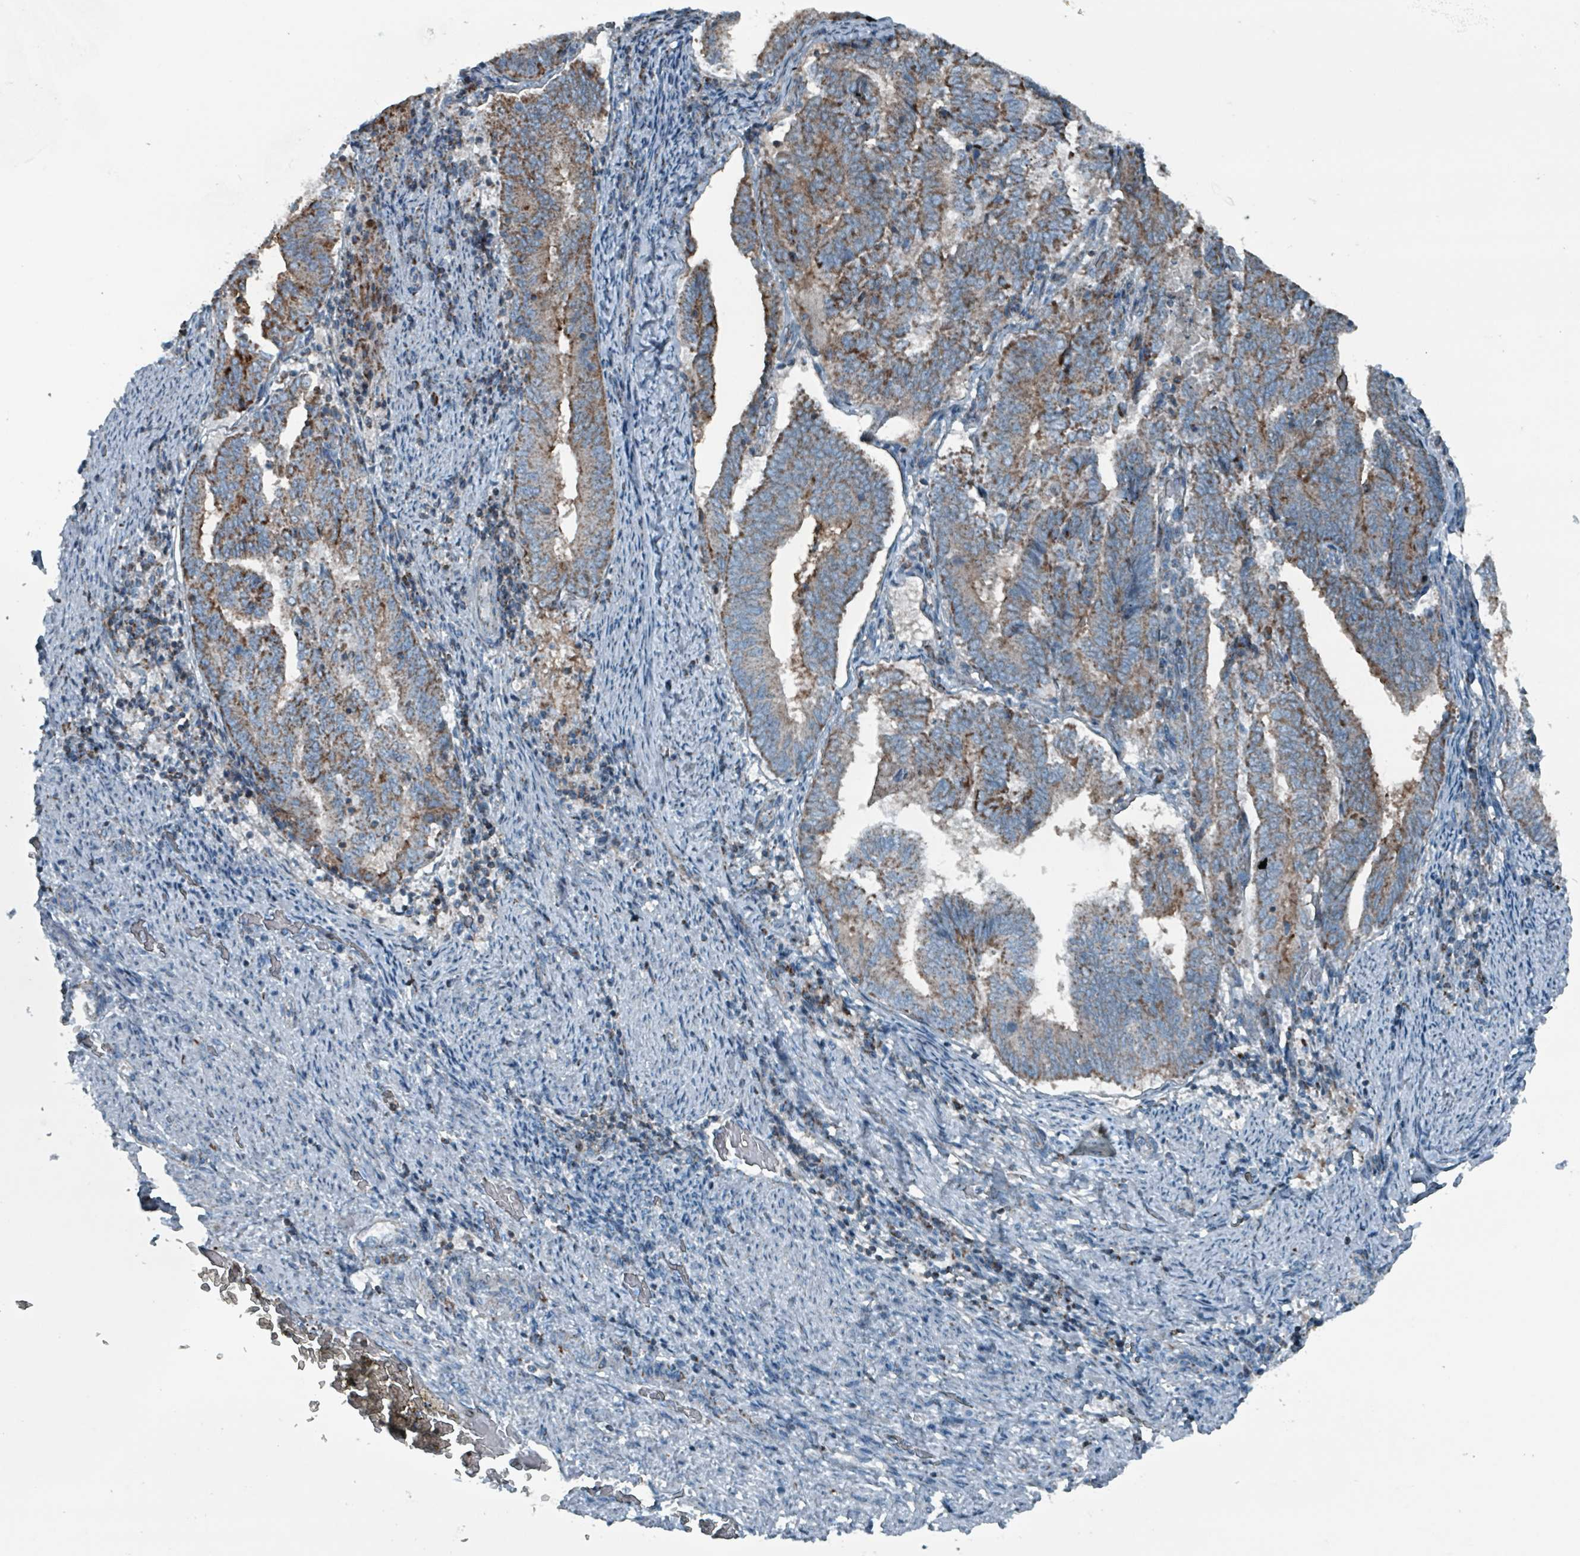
{"staining": {"intensity": "moderate", "quantity": ">75%", "location": "cytoplasmic/membranous"}, "tissue": "endometrial cancer", "cell_type": "Tumor cells", "image_type": "cancer", "snomed": [{"axis": "morphology", "description": "Adenocarcinoma, NOS"}, {"axis": "topography", "description": "Endometrium"}], "caption": "Immunohistochemical staining of endometrial cancer exhibits moderate cytoplasmic/membranous protein expression in approximately >75% of tumor cells.", "gene": "ABHD18", "patient": {"sex": "female", "age": 80}}